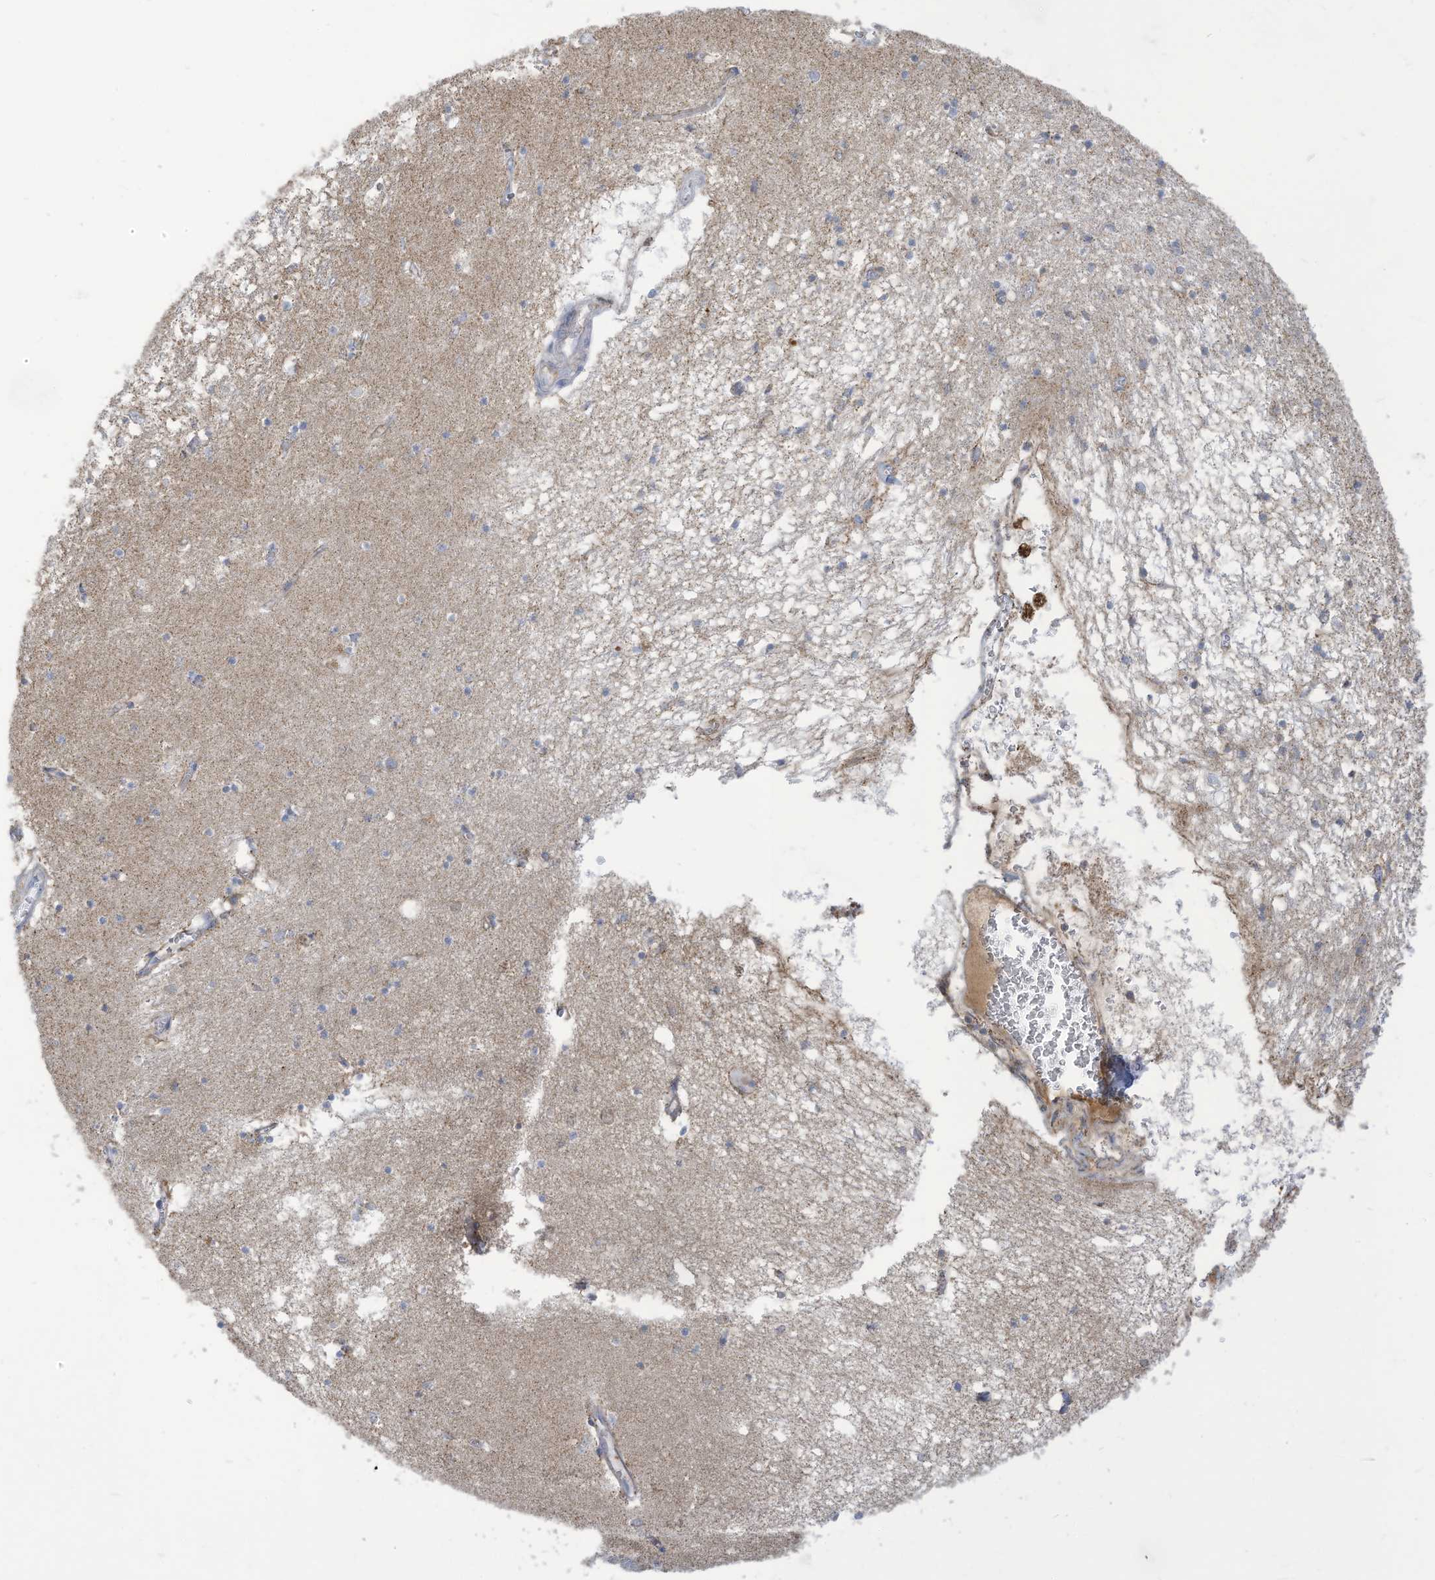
{"staining": {"intensity": "negative", "quantity": "none", "location": "none"}, "tissue": "hippocampus", "cell_type": "Glial cells", "image_type": "normal", "snomed": [{"axis": "morphology", "description": "Normal tissue, NOS"}, {"axis": "topography", "description": "Hippocampus"}], "caption": "An IHC photomicrograph of normal hippocampus is shown. There is no staining in glial cells of hippocampus. The staining was performed using DAB (3,3'-diaminobenzidine) to visualize the protein expression in brown, while the nuclei were stained in blue with hematoxylin (Magnification: 20x).", "gene": "NLN", "patient": {"sex": "male", "age": 70}}